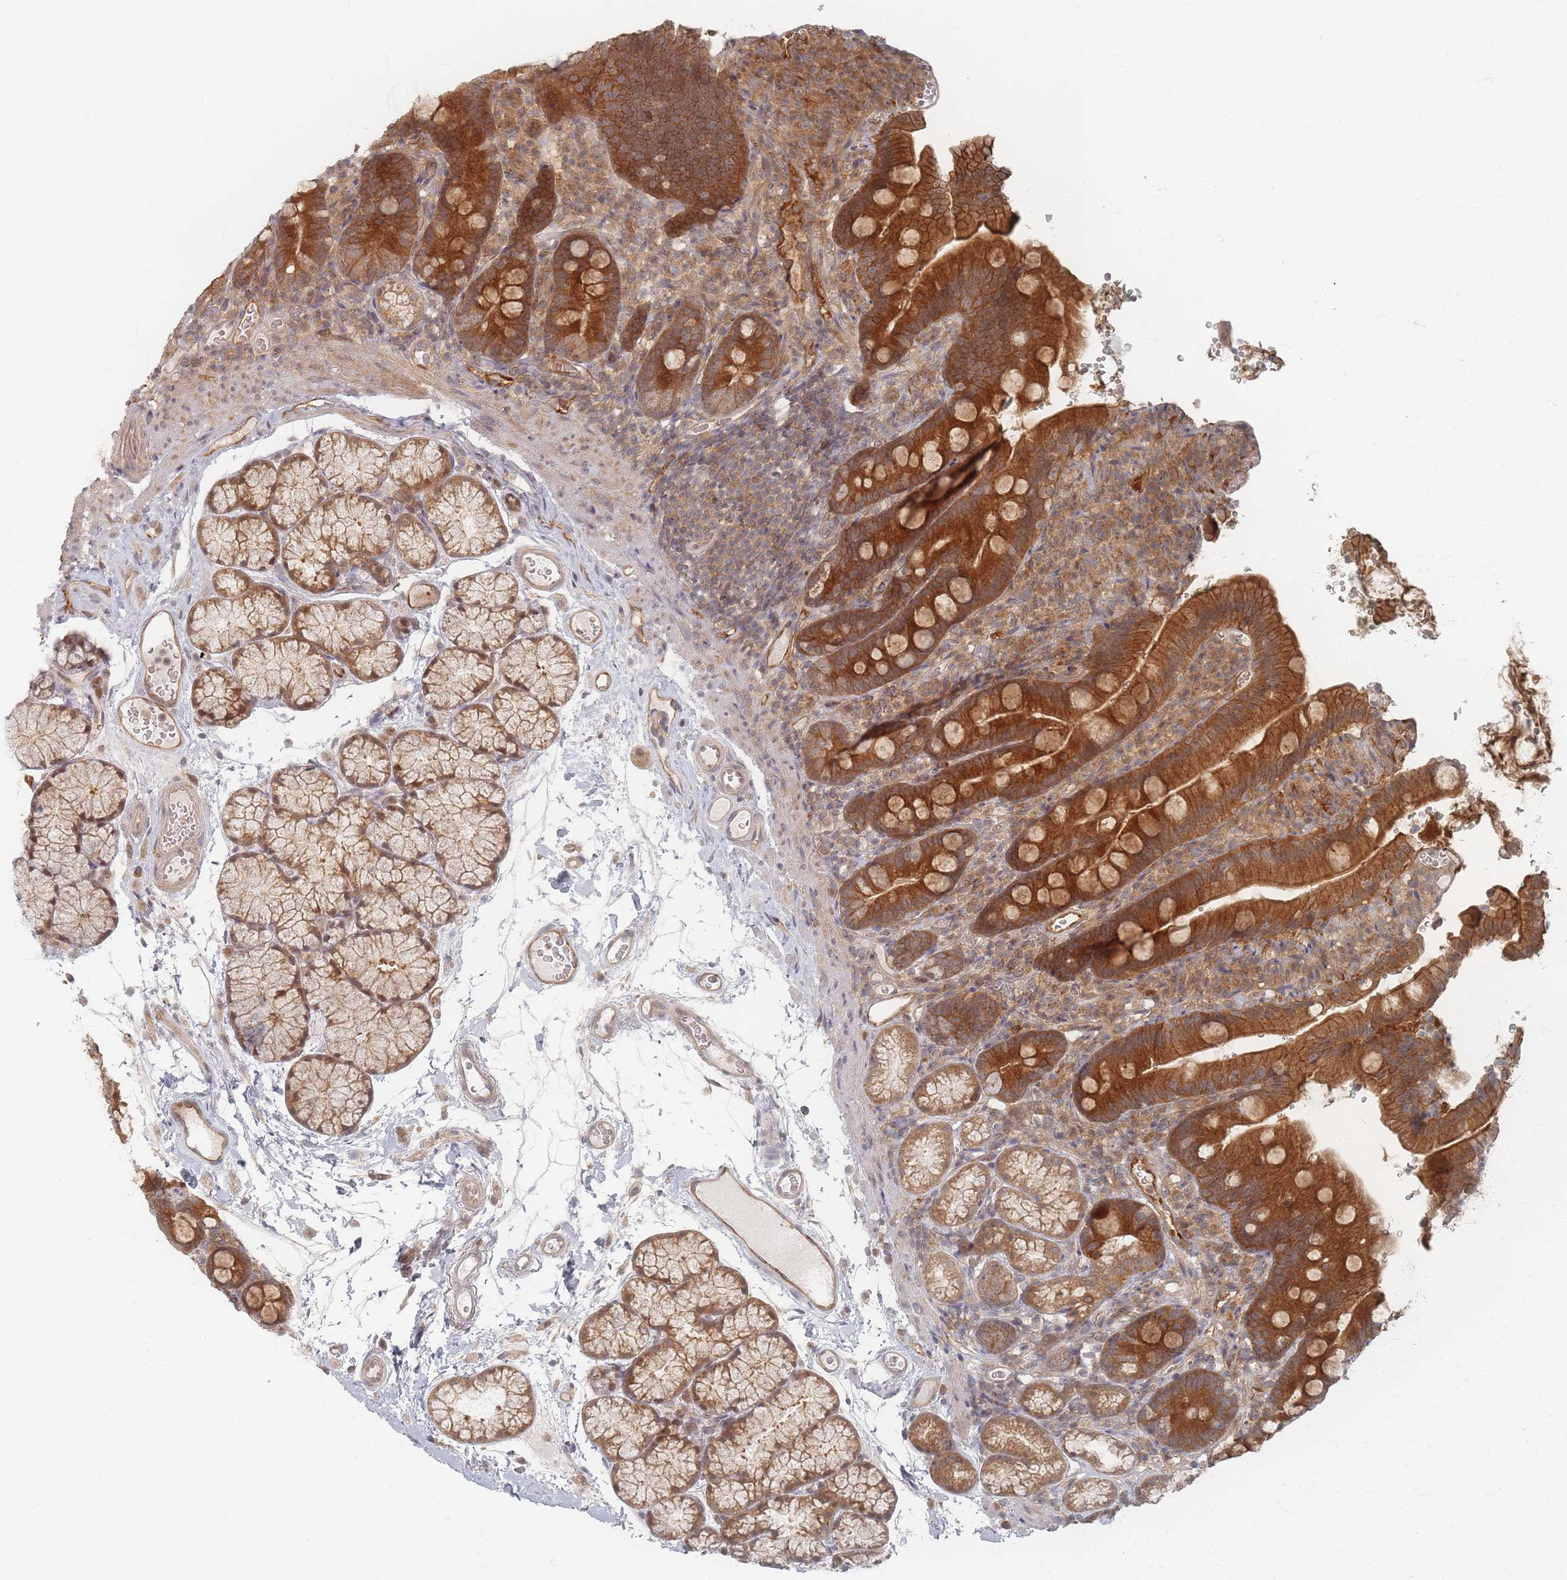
{"staining": {"intensity": "strong", "quantity": ">75%", "location": "cytoplasmic/membranous"}, "tissue": "duodenum", "cell_type": "Glandular cells", "image_type": "normal", "snomed": [{"axis": "morphology", "description": "Normal tissue, NOS"}, {"axis": "topography", "description": "Duodenum"}], "caption": "Immunohistochemical staining of unremarkable duodenum exhibits strong cytoplasmic/membranous protein staining in about >75% of glandular cells.", "gene": "PSMD9", "patient": {"sex": "female", "age": 67}}